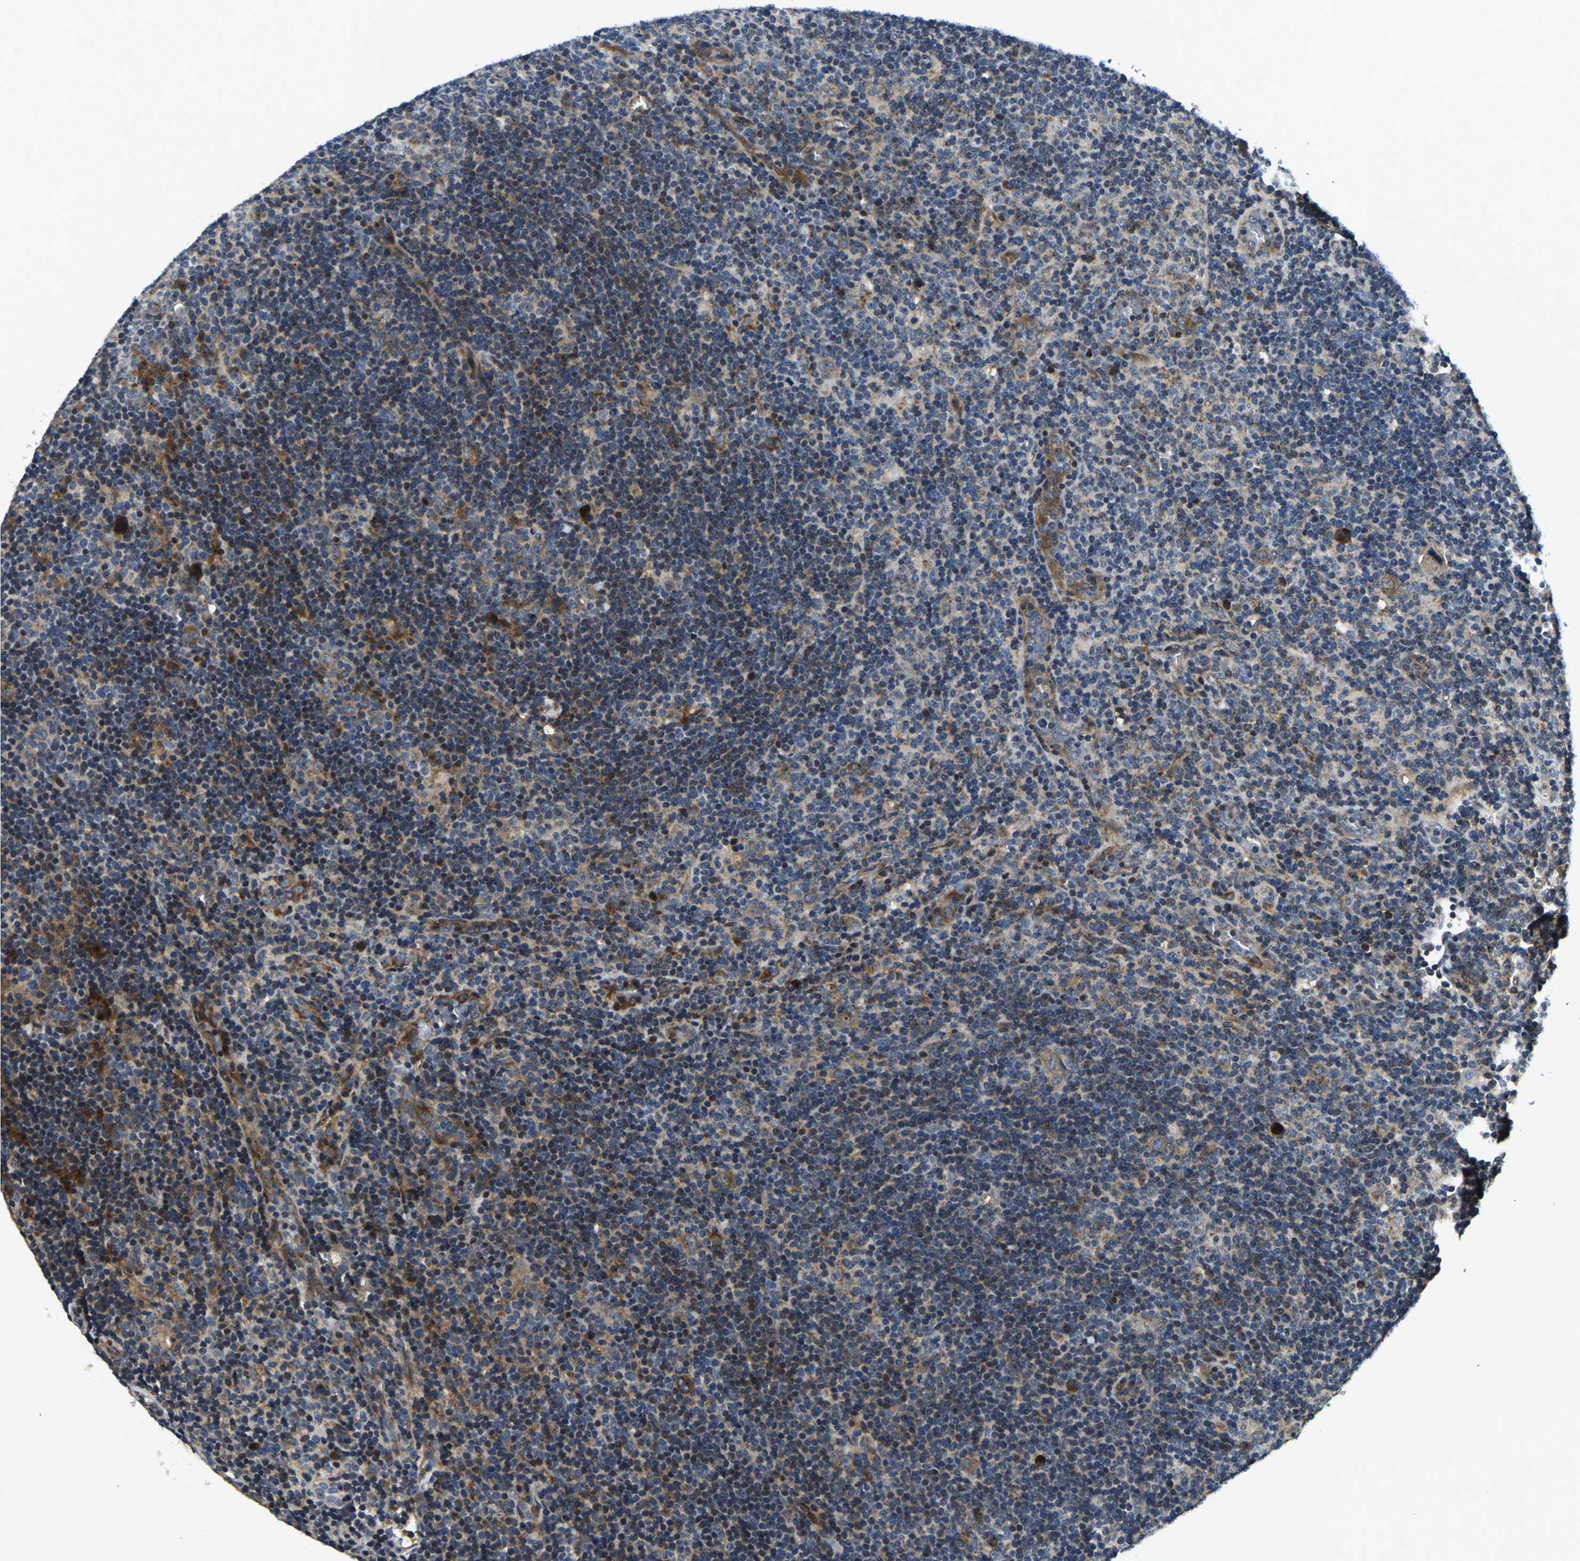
{"staining": {"intensity": "moderate", "quantity": ">75%", "location": "cytoplasmic/membranous"}, "tissue": "lymphoma", "cell_type": "Tumor cells", "image_type": "cancer", "snomed": [{"axis": "morphology", "description": "Hodgkin's disease, NOS"}, {"axis": "topography", "description": "Lymph node"}], "caption": "Approximately >75% of tumor cells in human Hodgkin's disease show moderate cytoplasmic/membranous protein staining as visualized by brown immunohistochemical staining.", "gene": "RNF39", "patient": {"sex": "female", "age": 57}}